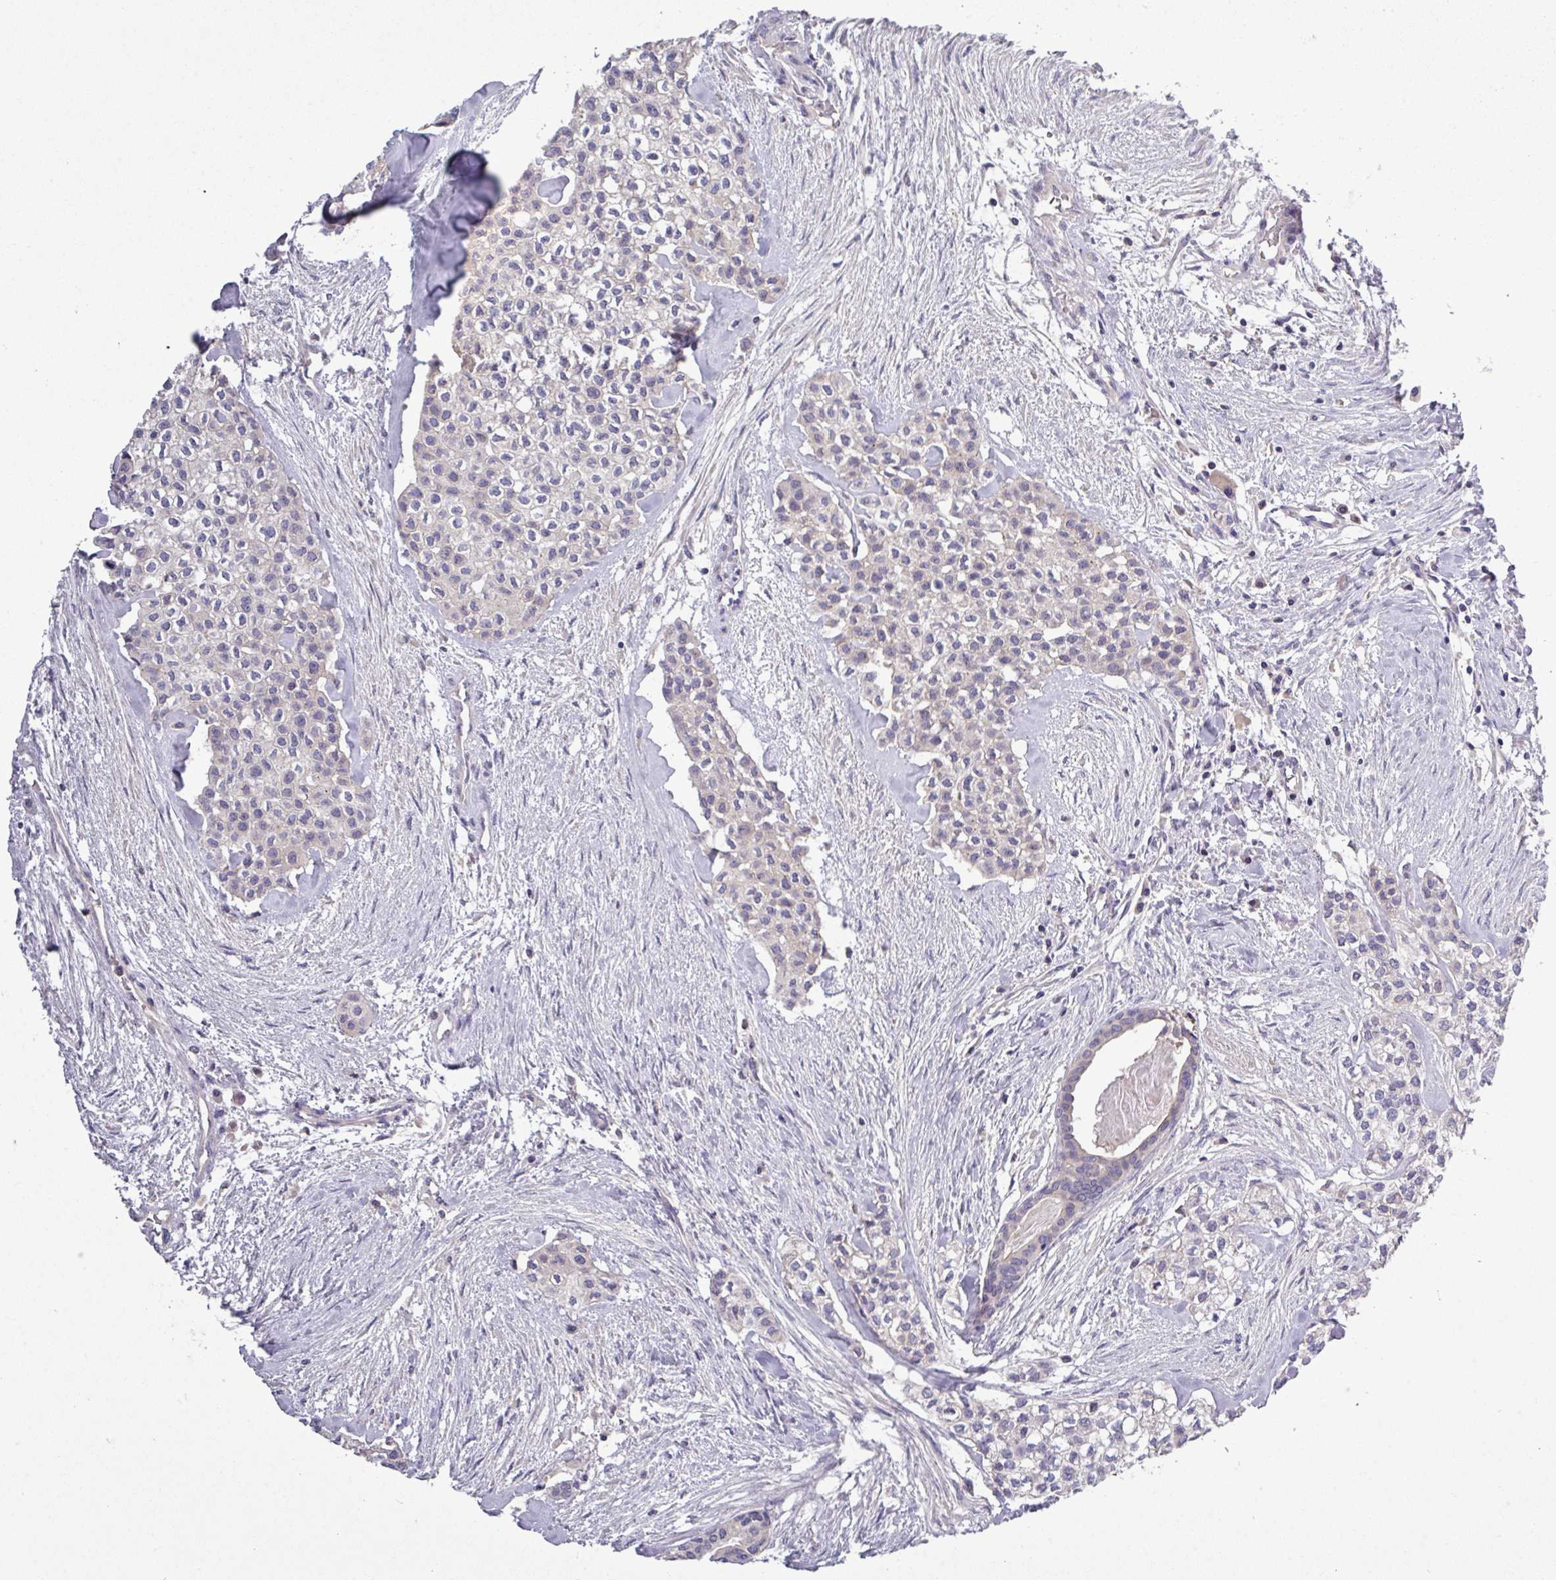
{"staining": {"intensity": "negative", "quantity": "none", "location": "none"}, "tissue": "head and neck cancer", "cell_type": "Tumor cells", "image_type": "cancer", "snomed": [{"axis": "morphology", "description": "Adenocarcinoma, NOS"}, {"axis": "topography", "description": "Head-Neck"}], "caption": "Tumor cells show no significant protein positivity in head and neck adenocarcinoma.", "gene": "TMEM62", "patient": {"sex": "male", "age": 81}}